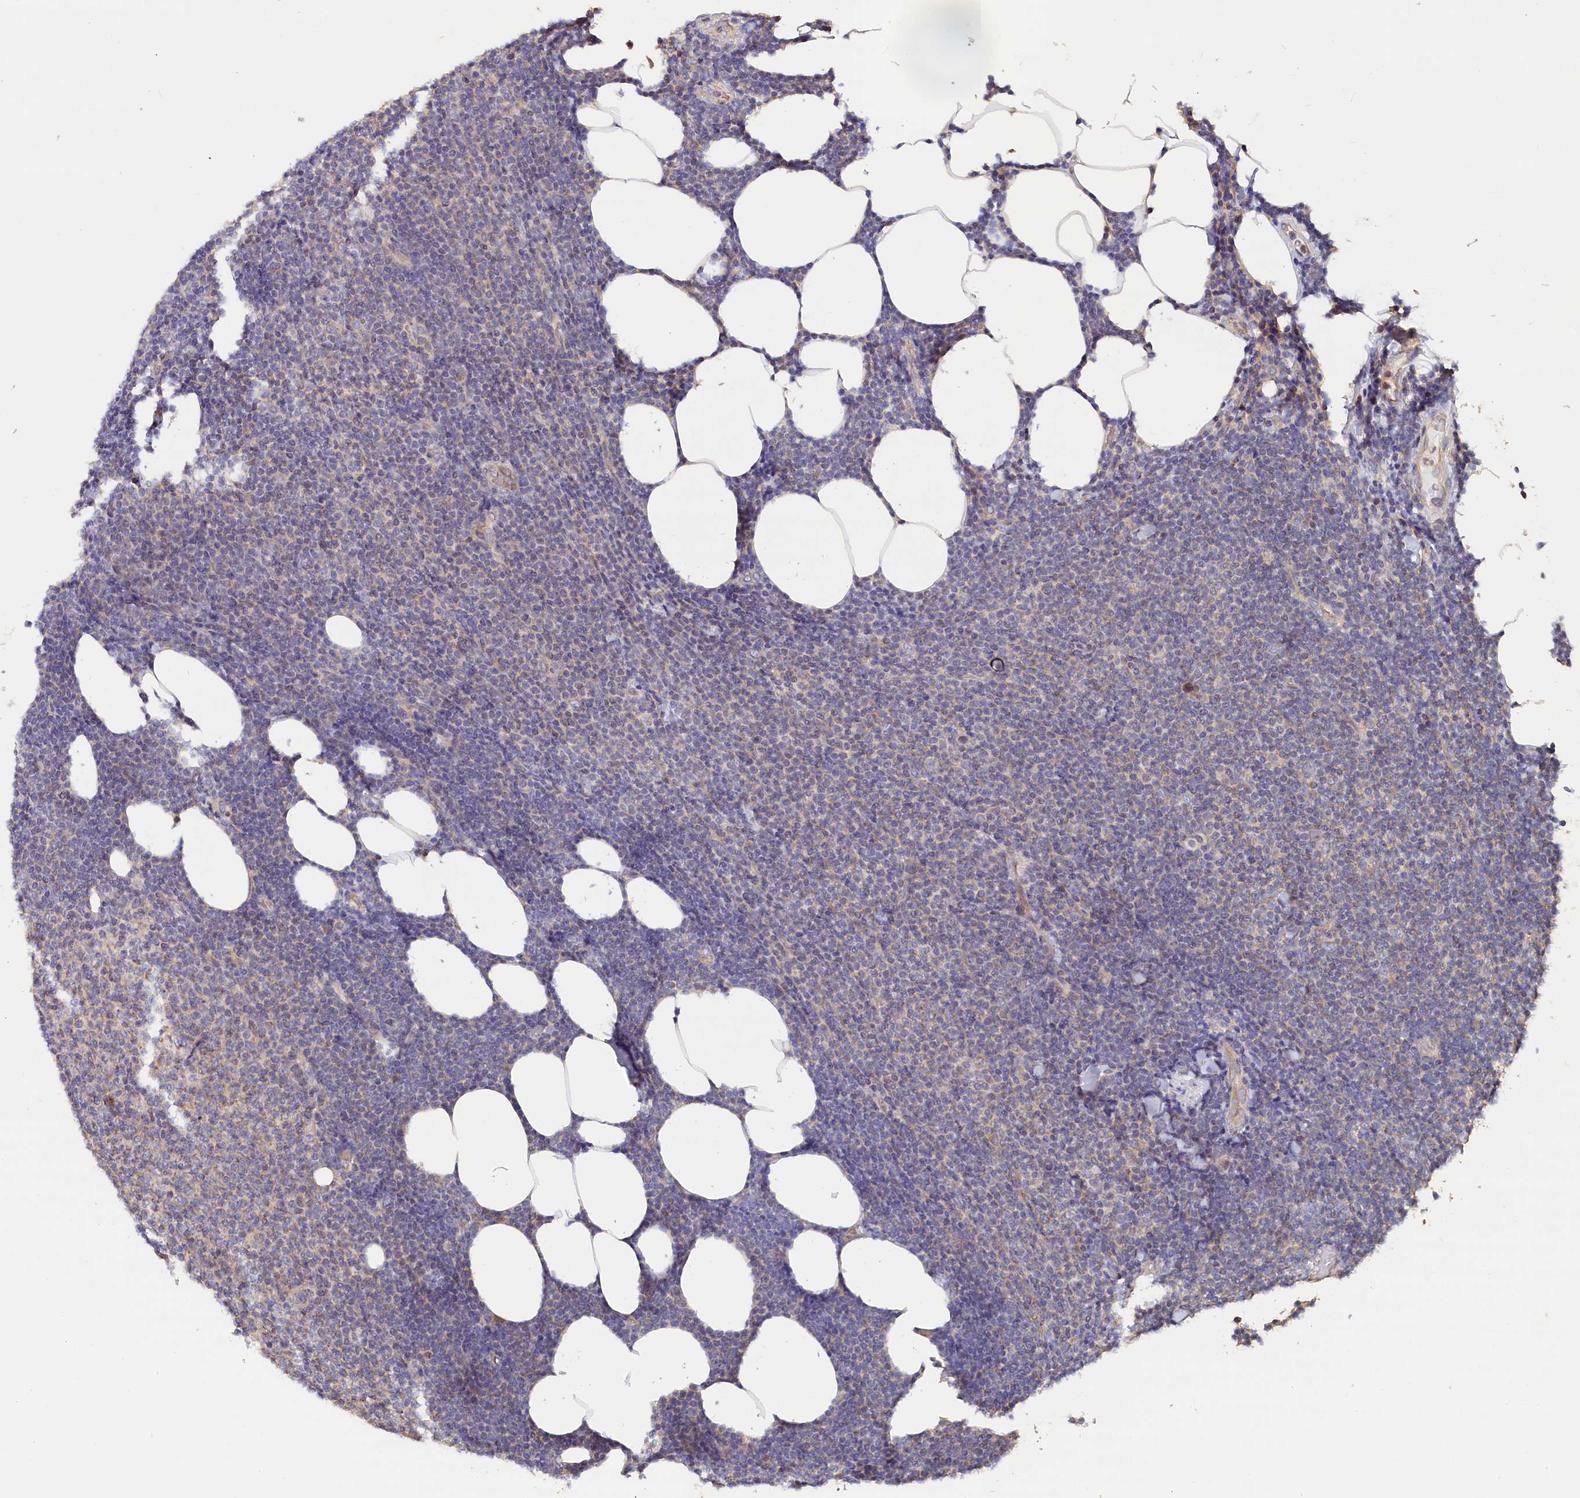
{"staining": {"intensity": "negative", "quantity": "none", "location": "none"}, "tissue": "lymphoma", "cell_type": "Tumor cells", "image_type": "cancer", "snomed": [{"axis": "morphology", "description": "Malignant lymphoma, non-Hodgkin's type, Low grade"}, {"axis": "topography", "description": "Lymph node"}], "caption": "DAB (3,3'-diaminobenzidine) immunohistochemical staining of human low-grade malignant lymphoma, non-Hodgkin's type exhibits no significant expression in tumor cells.", "gene": "KATNB1", "patient": {"sex": "male", "age": 66}}